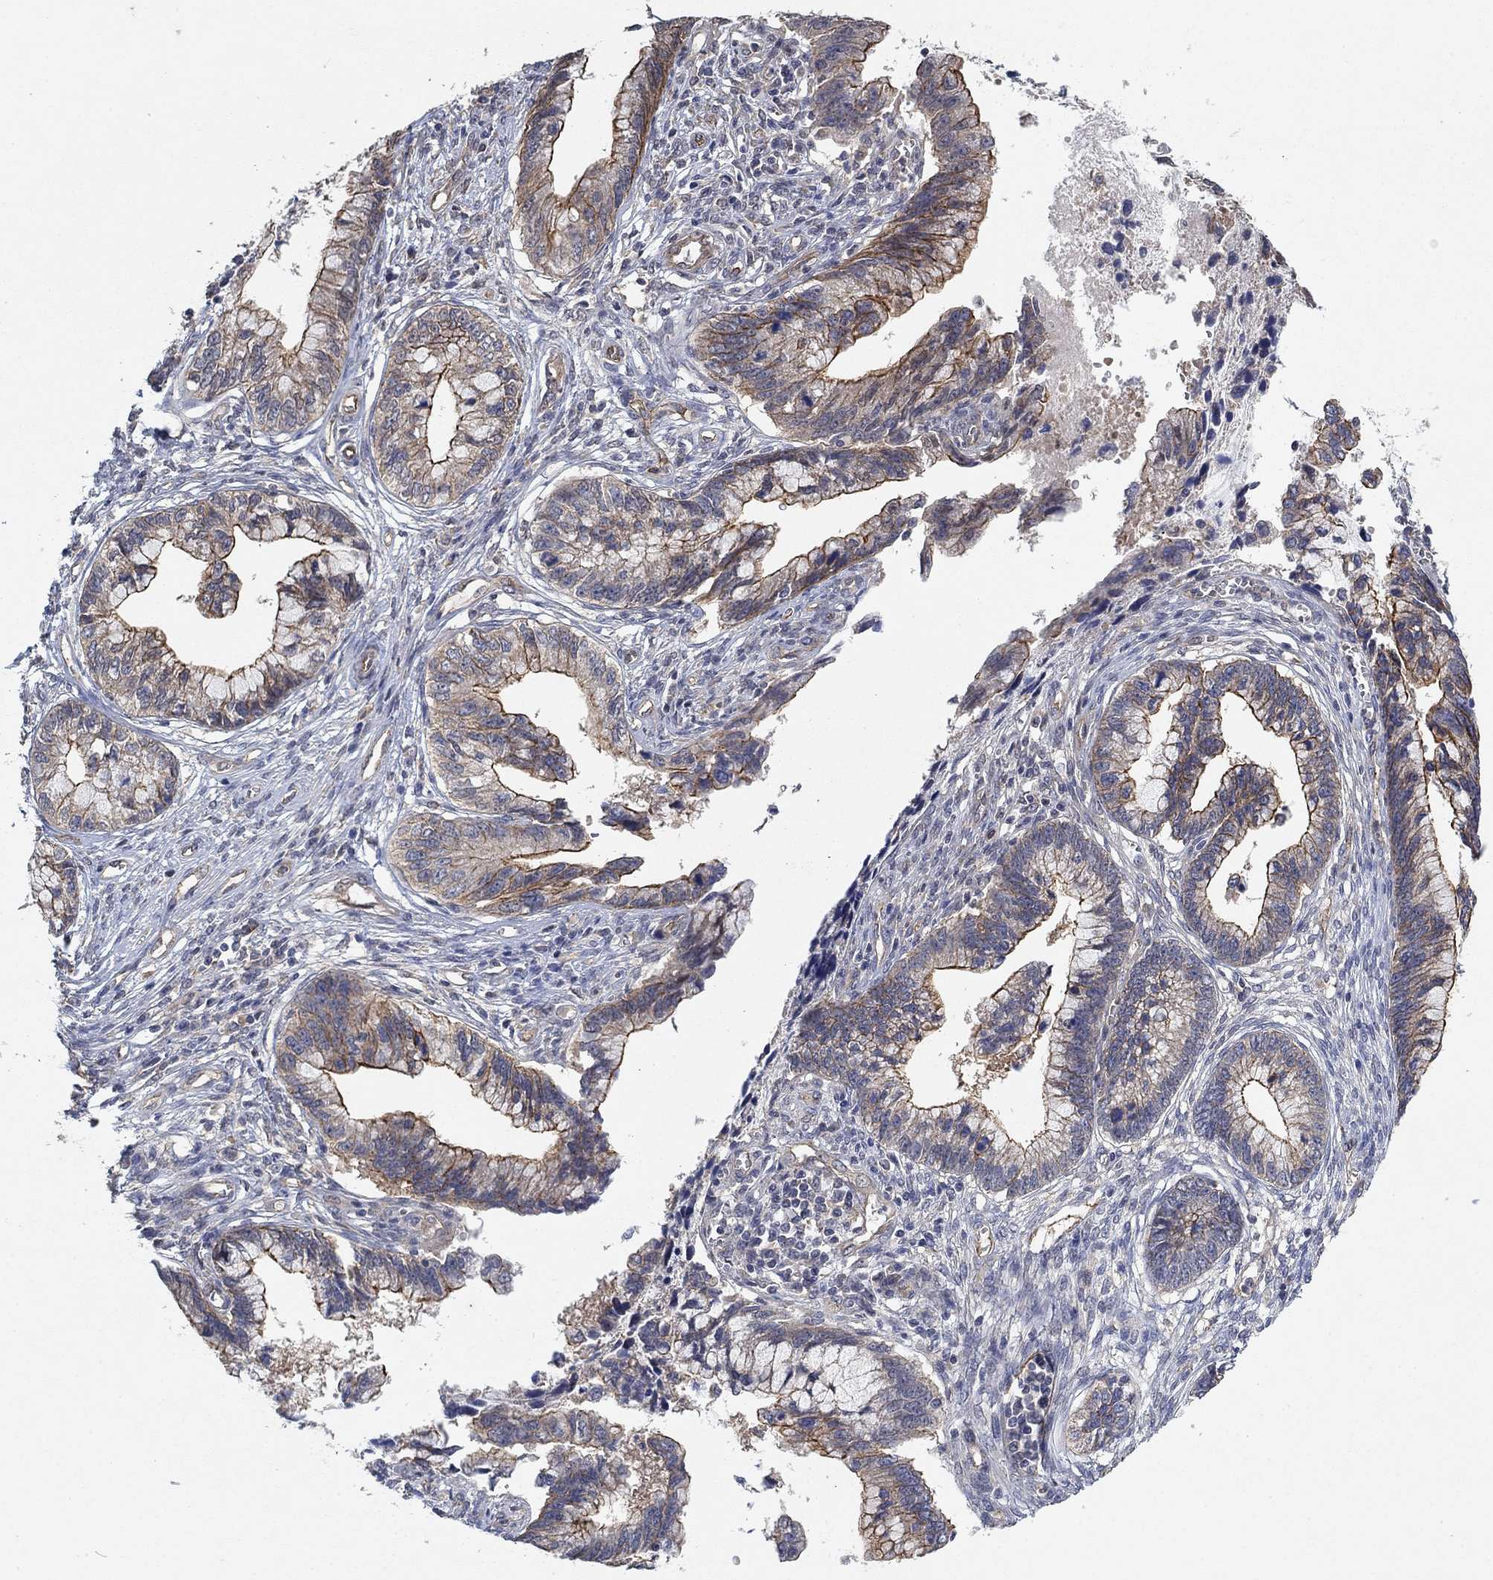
{"staining": {"intensity": "moderate", "quantity": "25%-75%", "location": "cytoplasmic/membranous"}, "tissue": "cervical cancer", "cell_type": "Tumor cells", "image_type": "cancer", "snomed": [{"axis": "morphology", "description": "Adenocarcinoma, NOS"}, {"axis": "topography", "description": "Cervix"}], "caption": "A brown stain shows moderate cytoplasmic/membranous staining of a protein in human cervical cancer tumor cells.", "gene": "MCUR1", "patient": {"sex": "female", "age": 44}}